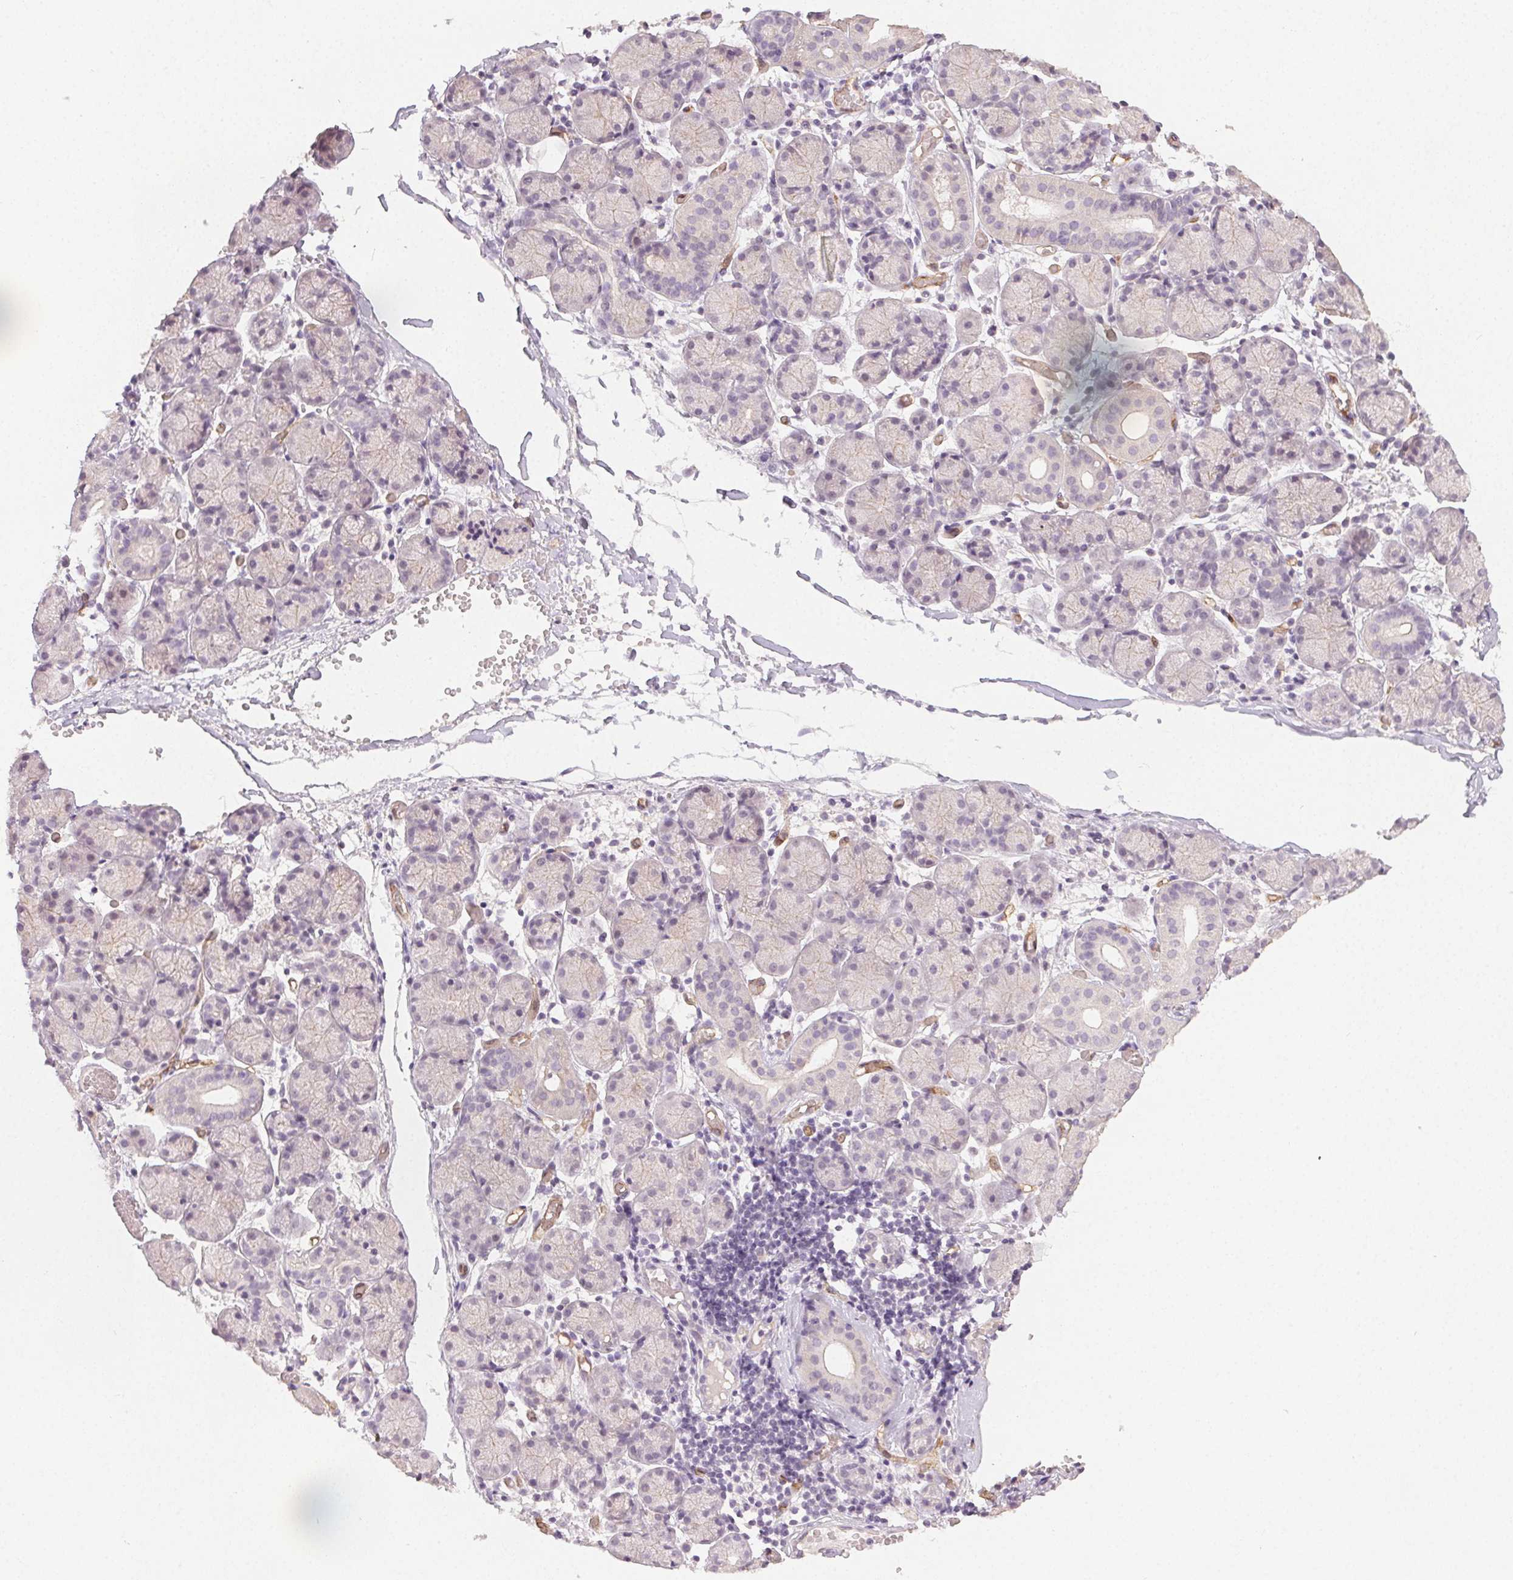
{"staining": {"intensity": "negative", "quantity": "none", "location": "none"}, "tissue": "salivary gland", "cell_type": "Glandular cells", "image_type": "normal", "snomed": [{"axis": "morphology", "description": "Normal tissue, NOS"}, {"axis": "topography", "description": "Salivary gland"}], "caption": "Glandular cells are negative for protein expression in benign human salivary gland. (DAB IHC with hematoxylin counter stain).", "gene": "PODXL", "patient": {"sex": "female", "age": 24}}